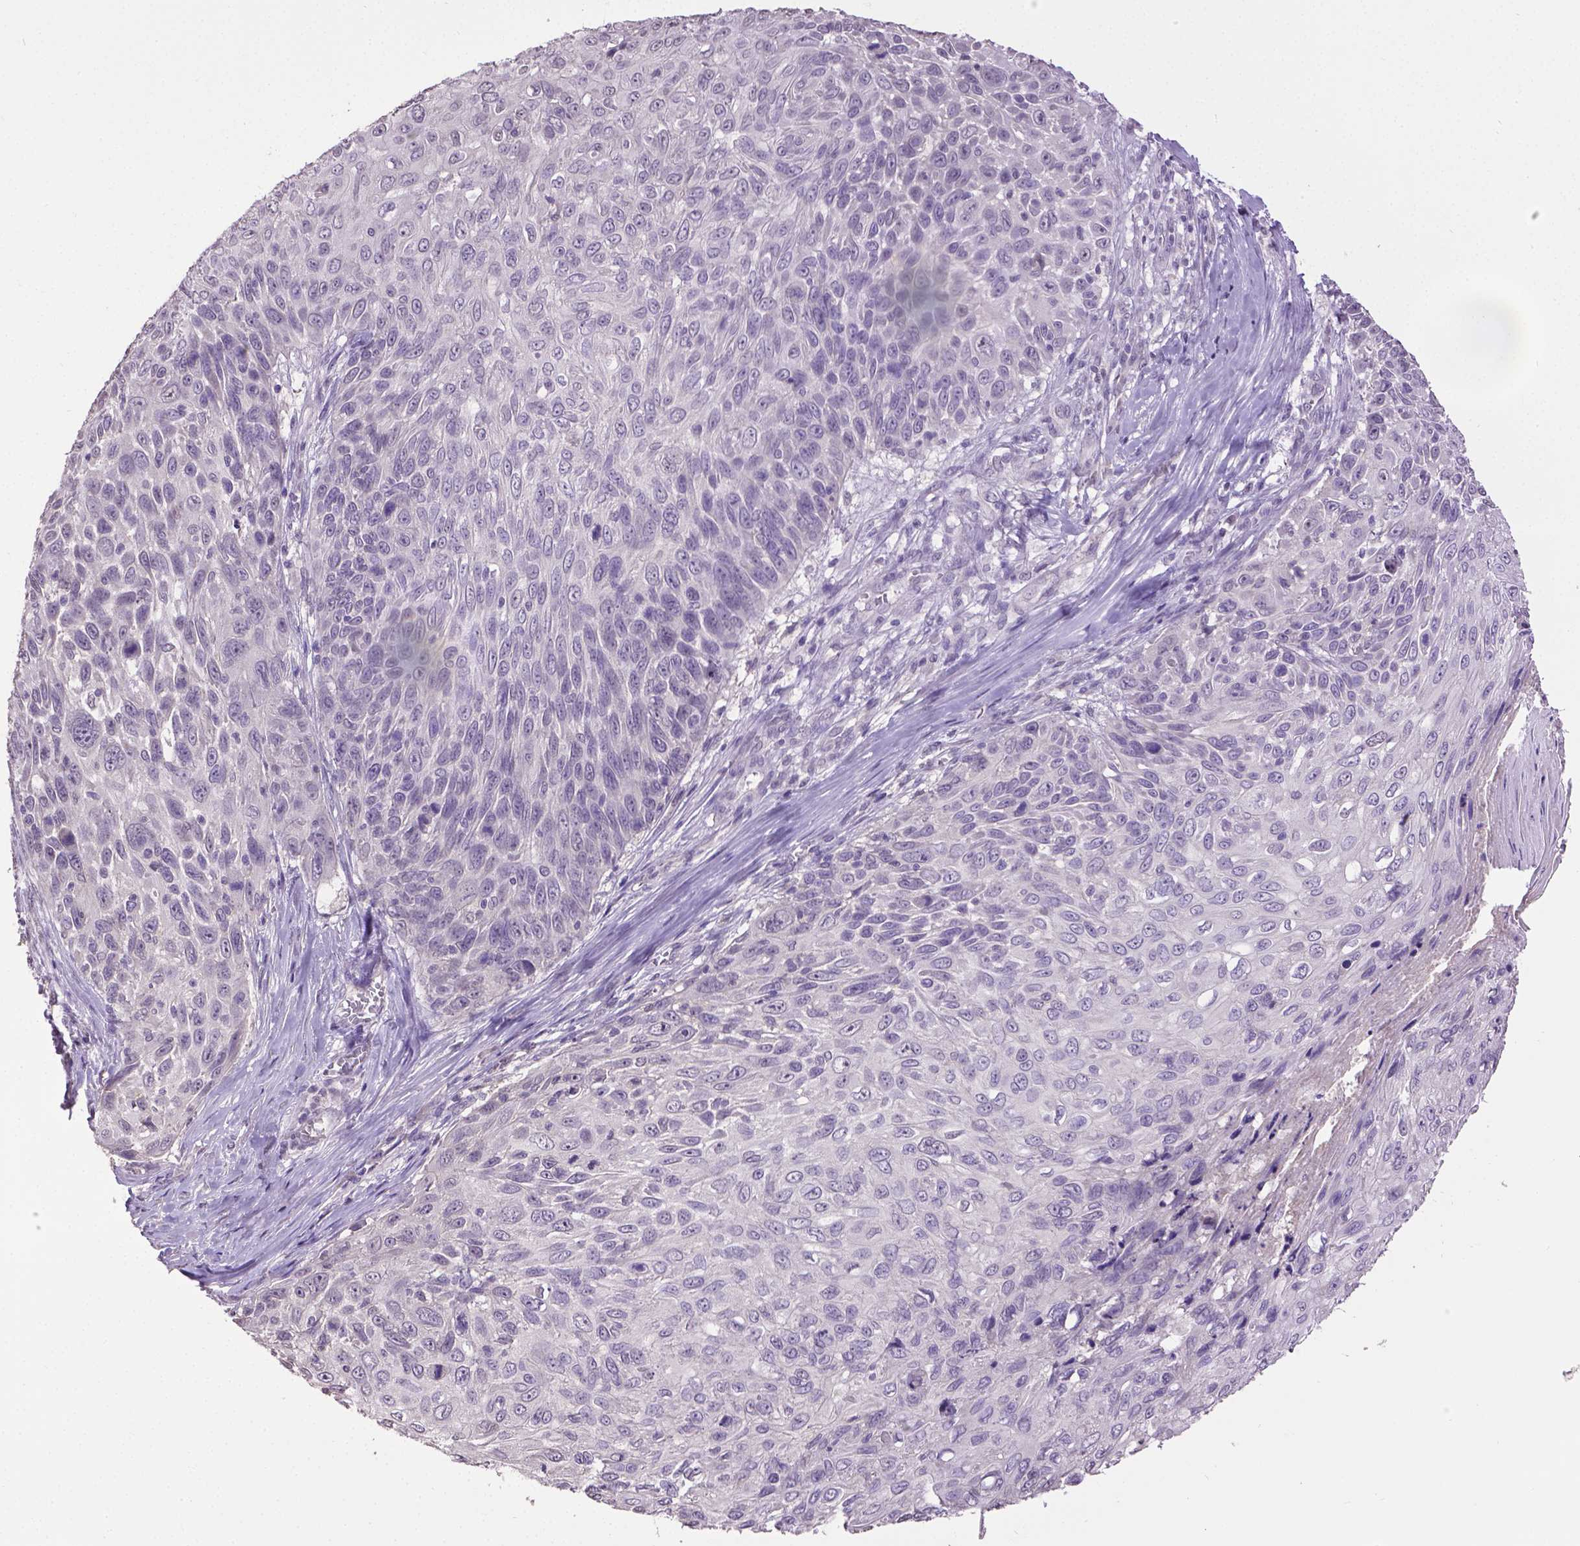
{"staining": {"intensity": "negative", "quantity": "none", "location": "none"}, "tissue": "skin cancer", "cell_type": "Tumor cells", "image_type": "cancer", "snomed": [{"axis": "morphology", "description": "Squamous cell carcinoma, NOS"}, {"axis": "topography", "description": "Skin"}], "caption": "Tumor cells are negative for brown protein staining in skin cancer (squamous cell carcinoma). Brightfield microscopy of immunohistochemistry stained with DAB (3,3'-diaminobenzidine) (brown) and hematoxylin (blue), captured at high magnification.", "gene": "CPM", "patient": {"sex": "male", "age": 92}}